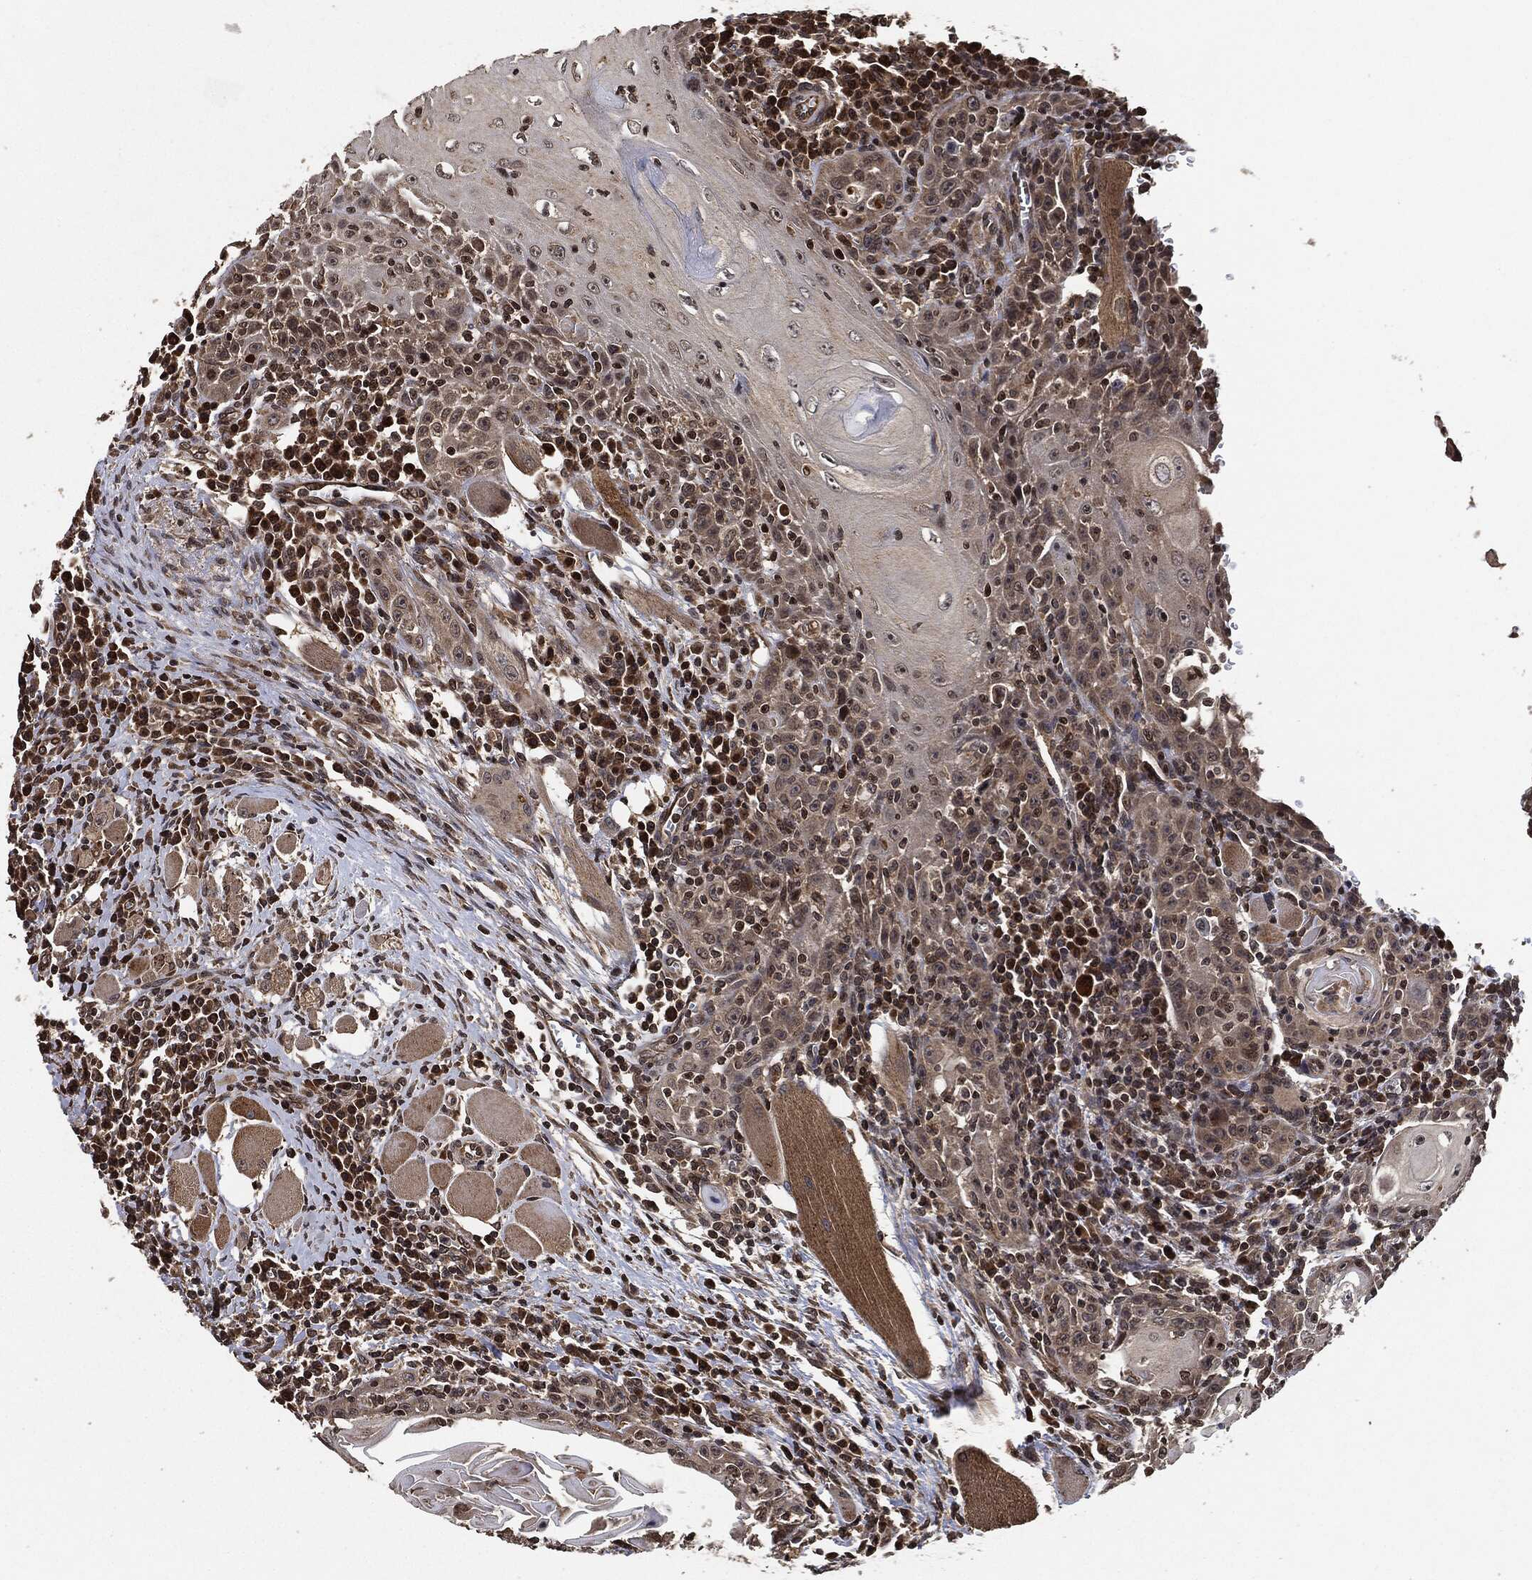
{"staining": {"intensity": "weak", "quantity": "<25%", "location": "cytoplasmic/membranous"}, "tissue": "head and neck cancer", "cell_type": "Tumor cells", "image_type": "cancer", "snomed": [{"axis": "morphology", "description": "Normal tissue, NOS"}, {"axis": "morphology", "description": "Squamous cell carcinoma, NOS"}, {"axis": "topography", "description": "Oral tissue"}, {"axis": "topography", "description": "Head-Neck"}], "caption": "Immunohistochemistry (IHC) image of neoplastic tissue: human head and neck cancer (squamous cell carcinoma) stained with DAB (3,3'-diaminobenzidine) shows no significant protein expression in tumor cells.", "gene": "PDK1", "patient": {"sex": "male", "age": 52}}